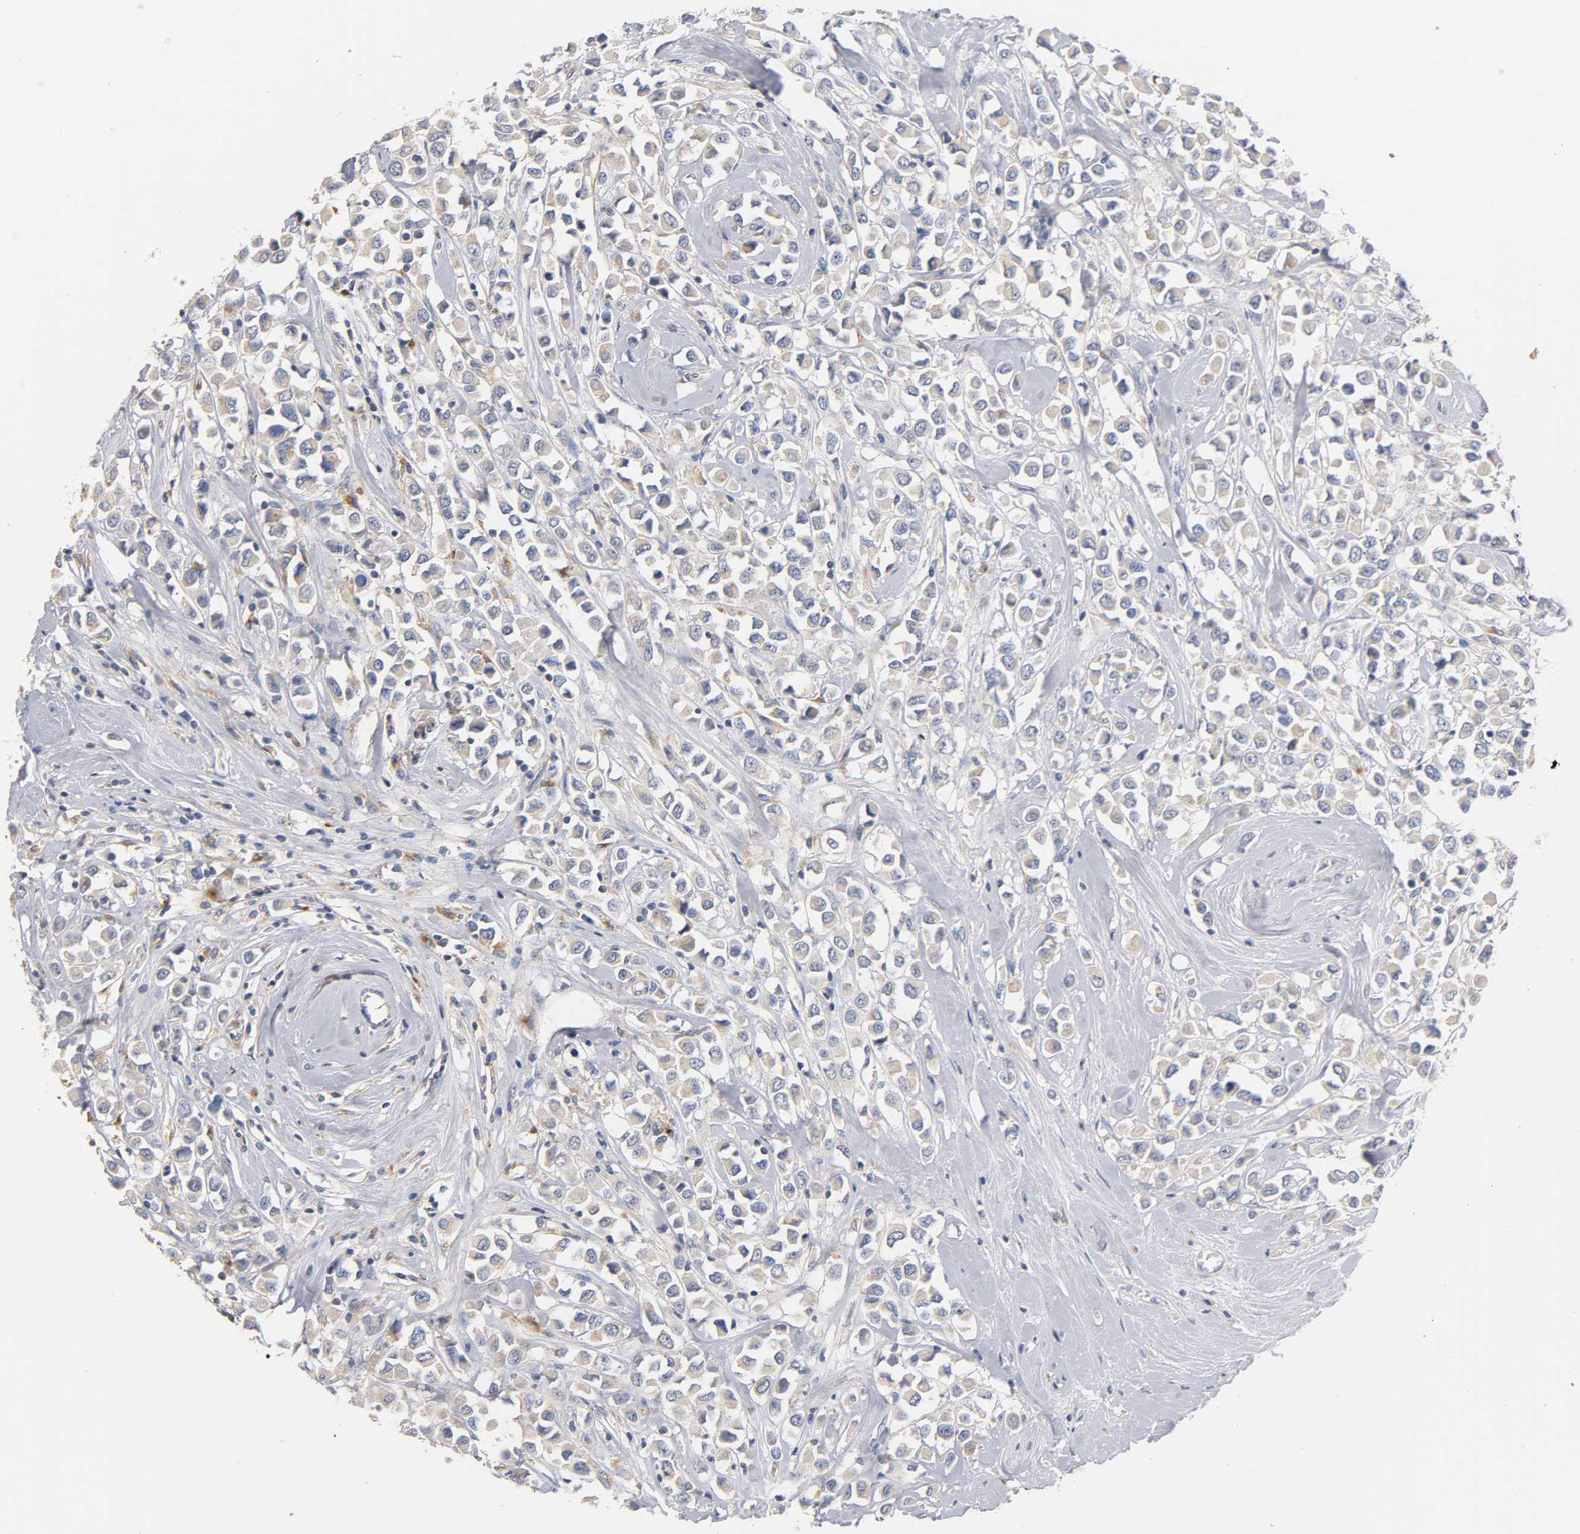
{"staining": {"intensity": "negative", "quantity": "none", "location": "none"}, "tissue": "breast cancer", "cell_type": "Tumor cells", "image_type": "cancer", "snomed": [{"axis": "morphology", "description": "Duct carcinoma"}, {"axis": "topography", "description": "Breast"}], "caption": "The immunohistochemistry (IHC) histopathology image has no significant staining in tumor cells of breast cancer tissue.", "gene": "SEMA5A", "patient": {"sex": "female", "age": 61}}